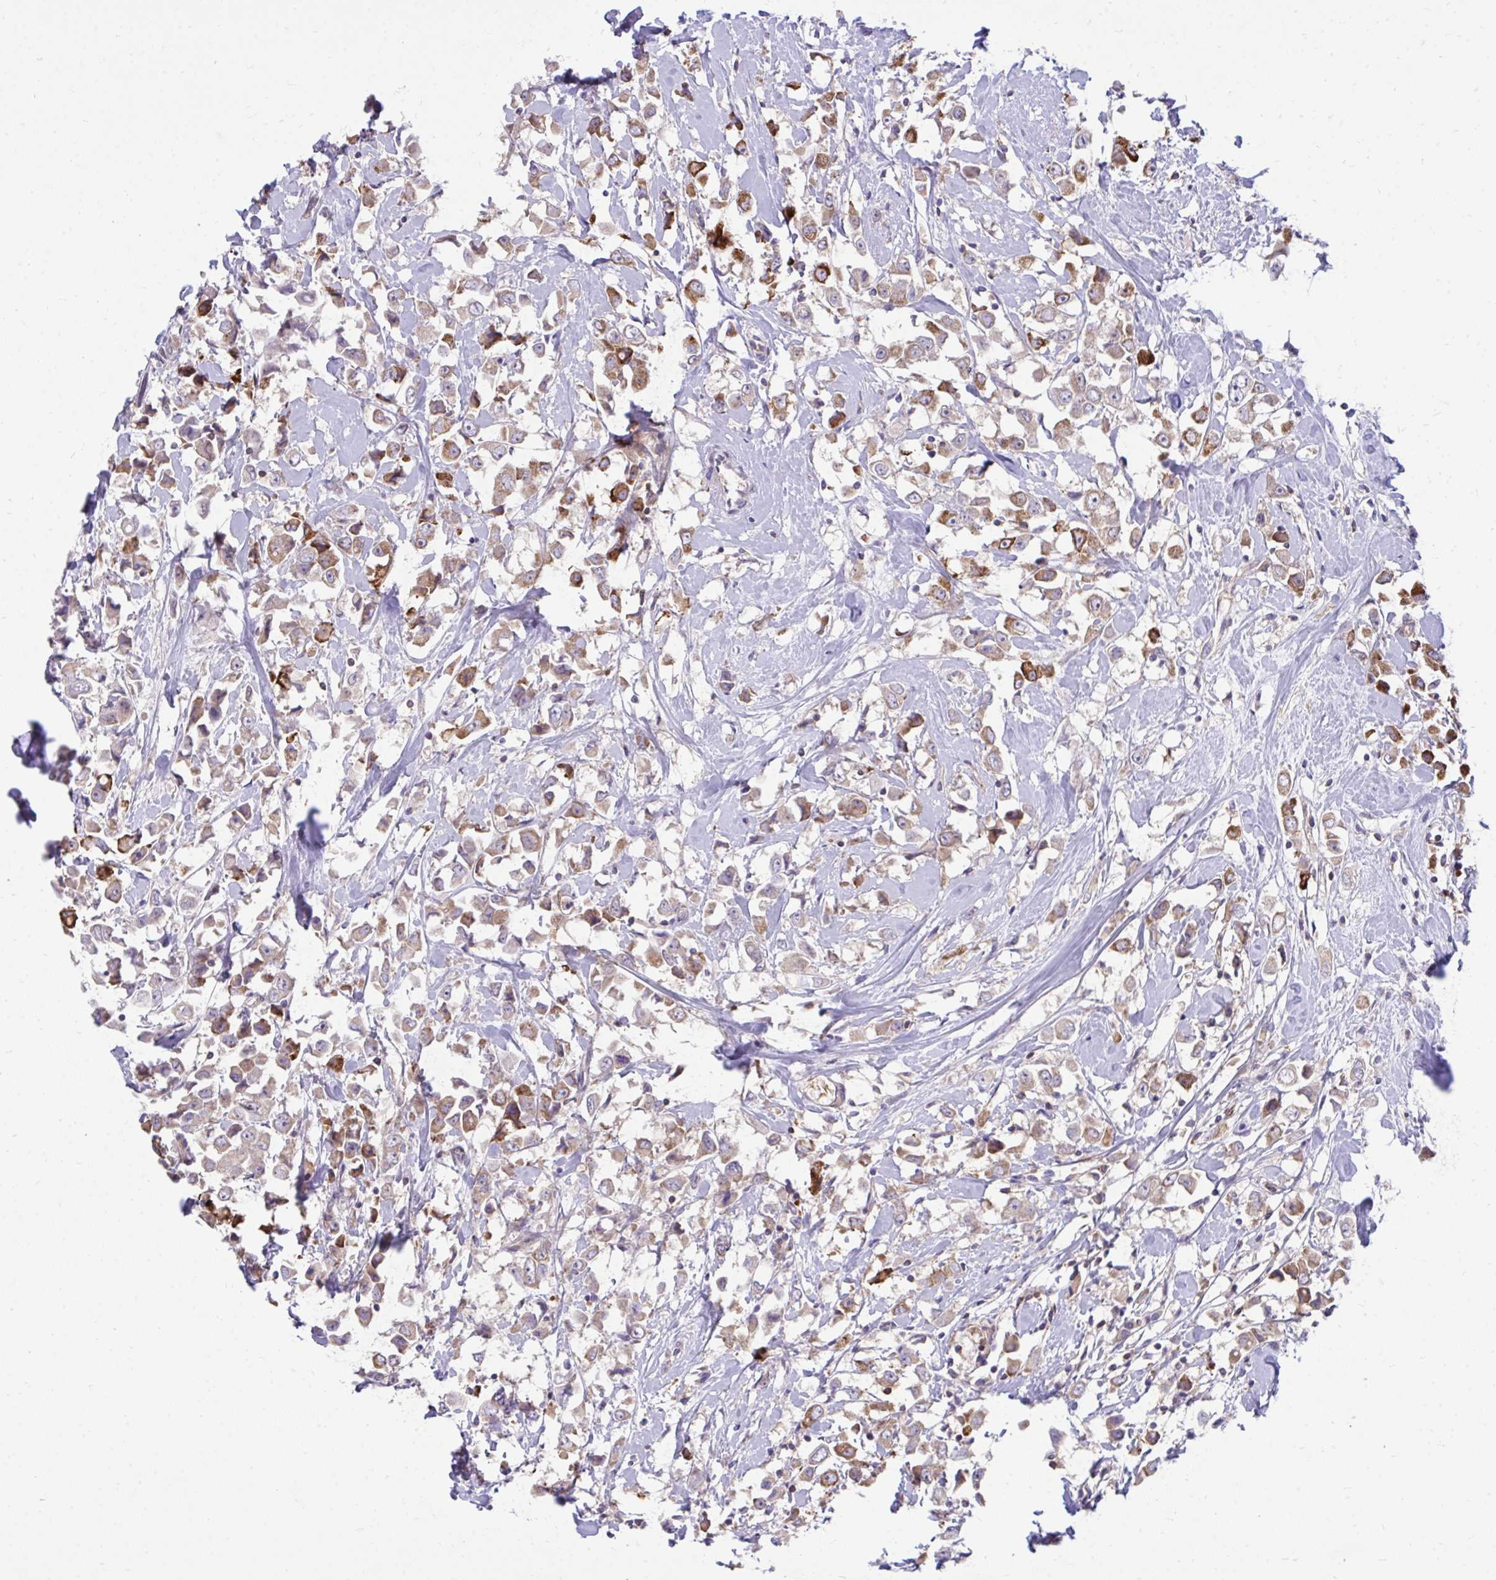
{"staining": {"intensity": "moderate", "quantity": ">75%", "location": "cytoplasmic/membranous"}, "tissue": "breast cancer", "cell_type": "Tumor cells", "image_type": "cancer", "snomed": [{"axis": "morphology", "description": "Duct carcinoma"}, {"axis": "topography", "description": "Breast"}], "caption": "Immunohistochemistry of breast intraductal carcinoma reveals medium levels of moderate cytoplasmic/membranous staining in about >75% of tumor cells.", "gene": "ASAP1", "patient": {"sex": "female", "age": 61}}